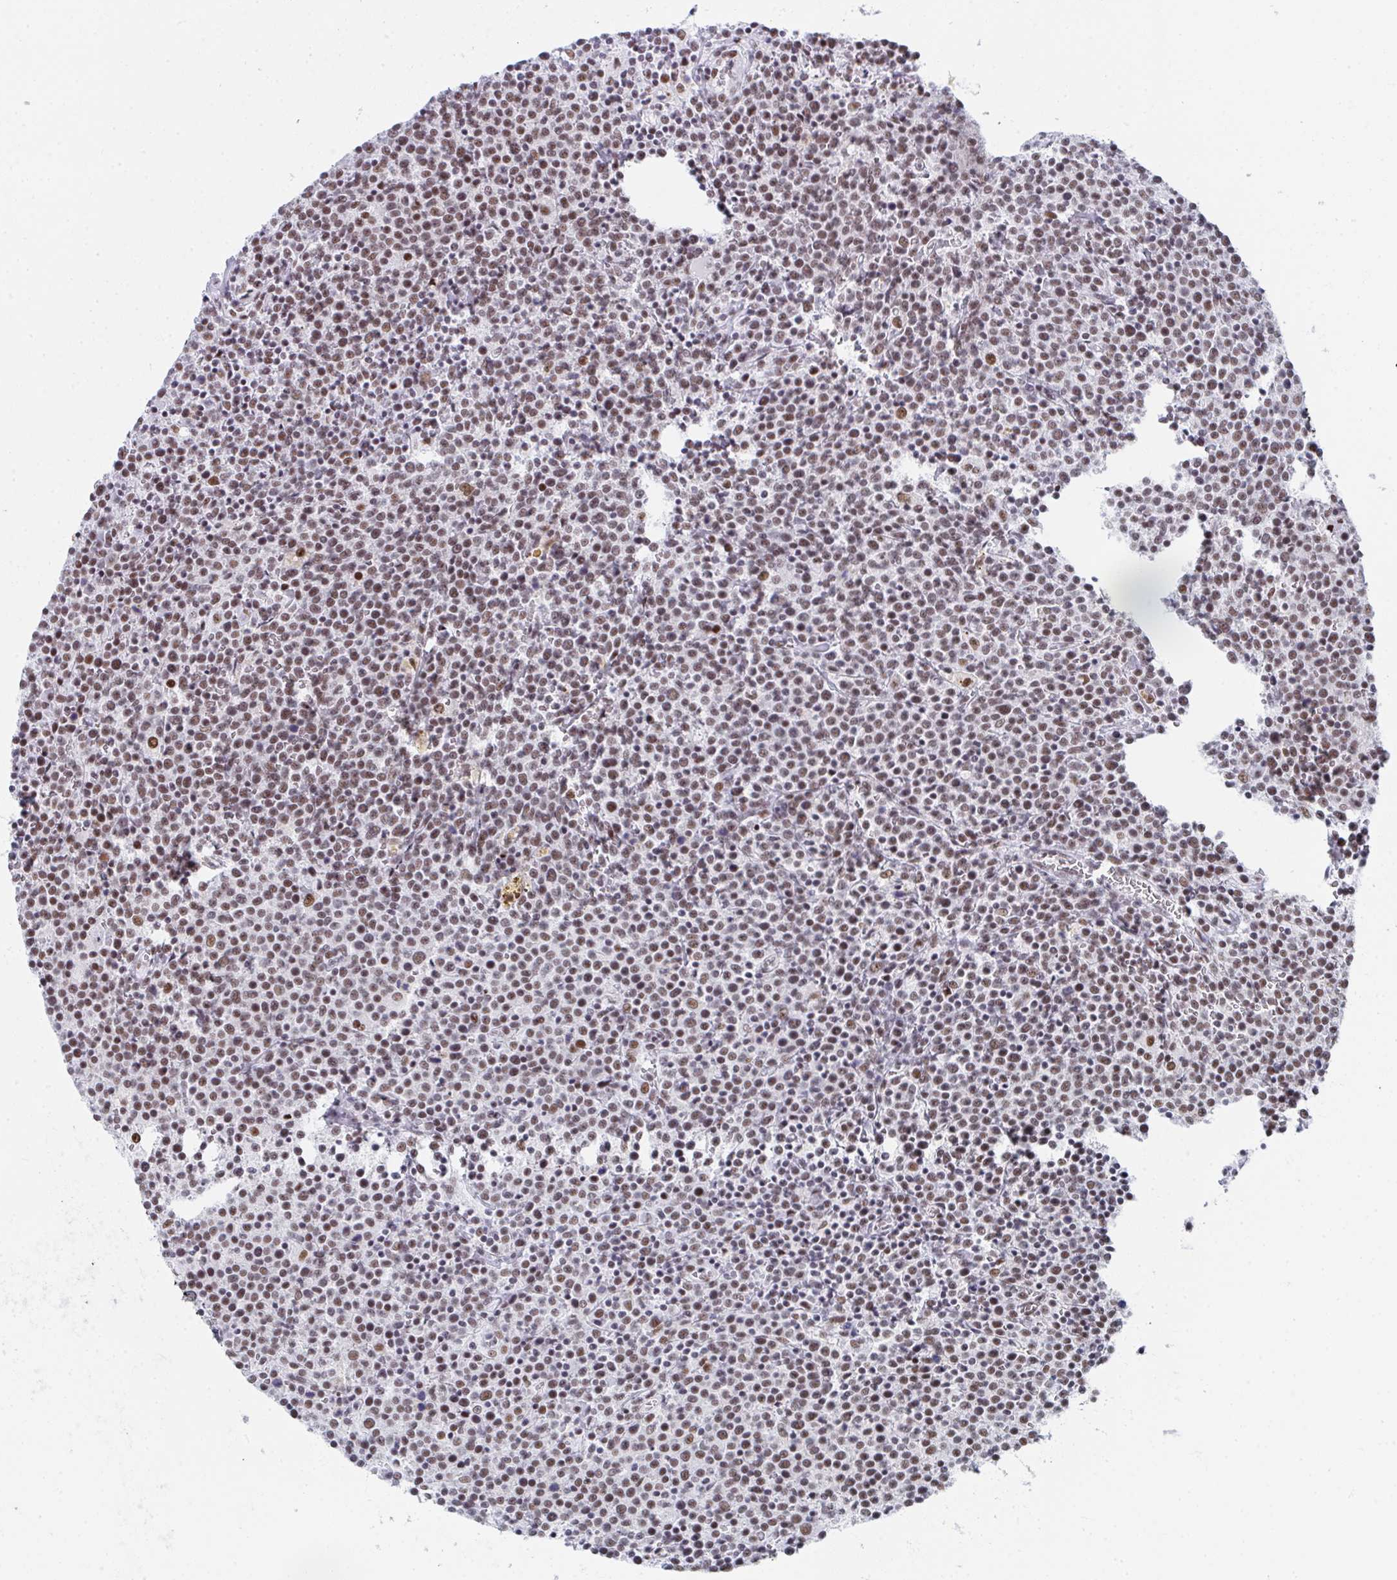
{"staining": {"intensity": "moderate", "quantity": "<25%", "location": "nuclear"}, "tissue": "lymphoma", "cell_type": "Tumor cells", "image_type": "cancer", "snomed": [{"axis": "morphology", "description": "Malignant lymphoma, non-Hodgkin's type, High grade"}, {"axis": "topography", "description": "Lymph node"}], "caption": "A photomicrograph of human lymphoma stained for a protein reveals moderate nuclear brown staining in tumor cells. (Brightfield microscopy of DAB IHC at high magnification).", "gene": "SNRNP70", "patient": {"sex": "male", "age": 61}}